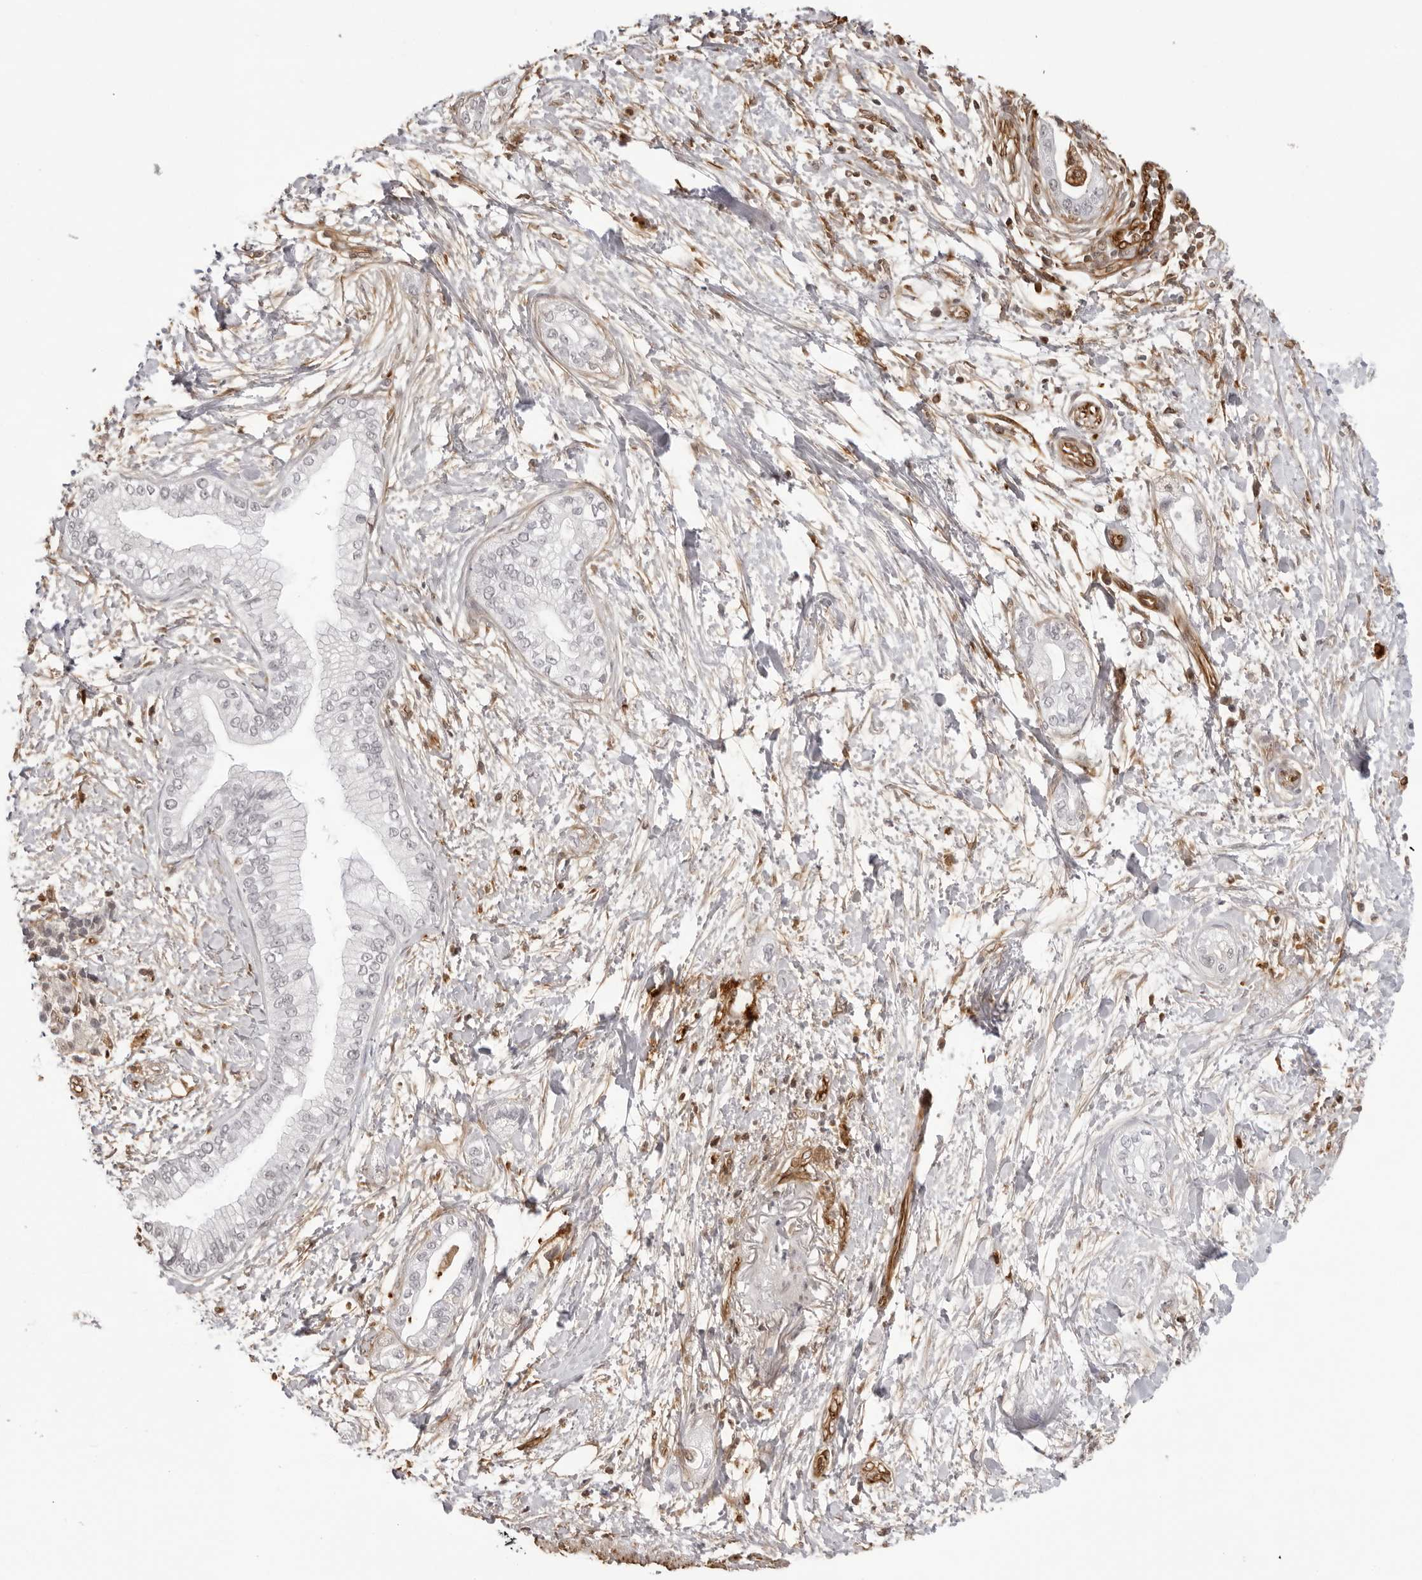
{"staining": {"intensity": "negative", "quantity": "none", "location": "none"}, "tissue": "pancreatic cancer", "cell_type": "Tumor cells", "image_type": "cancer", "snomed": [{"axis": "morphology", "description": "Adenocarcinoma, NOS"}, {"axis": "topography", "description": "Pancreas"}], "caption": "The micrograph displays no significant staining in tumor cells of pancreatic cancer.", "gene": "DYNLT5", "patient": {"sex": "male", "age": 68}}